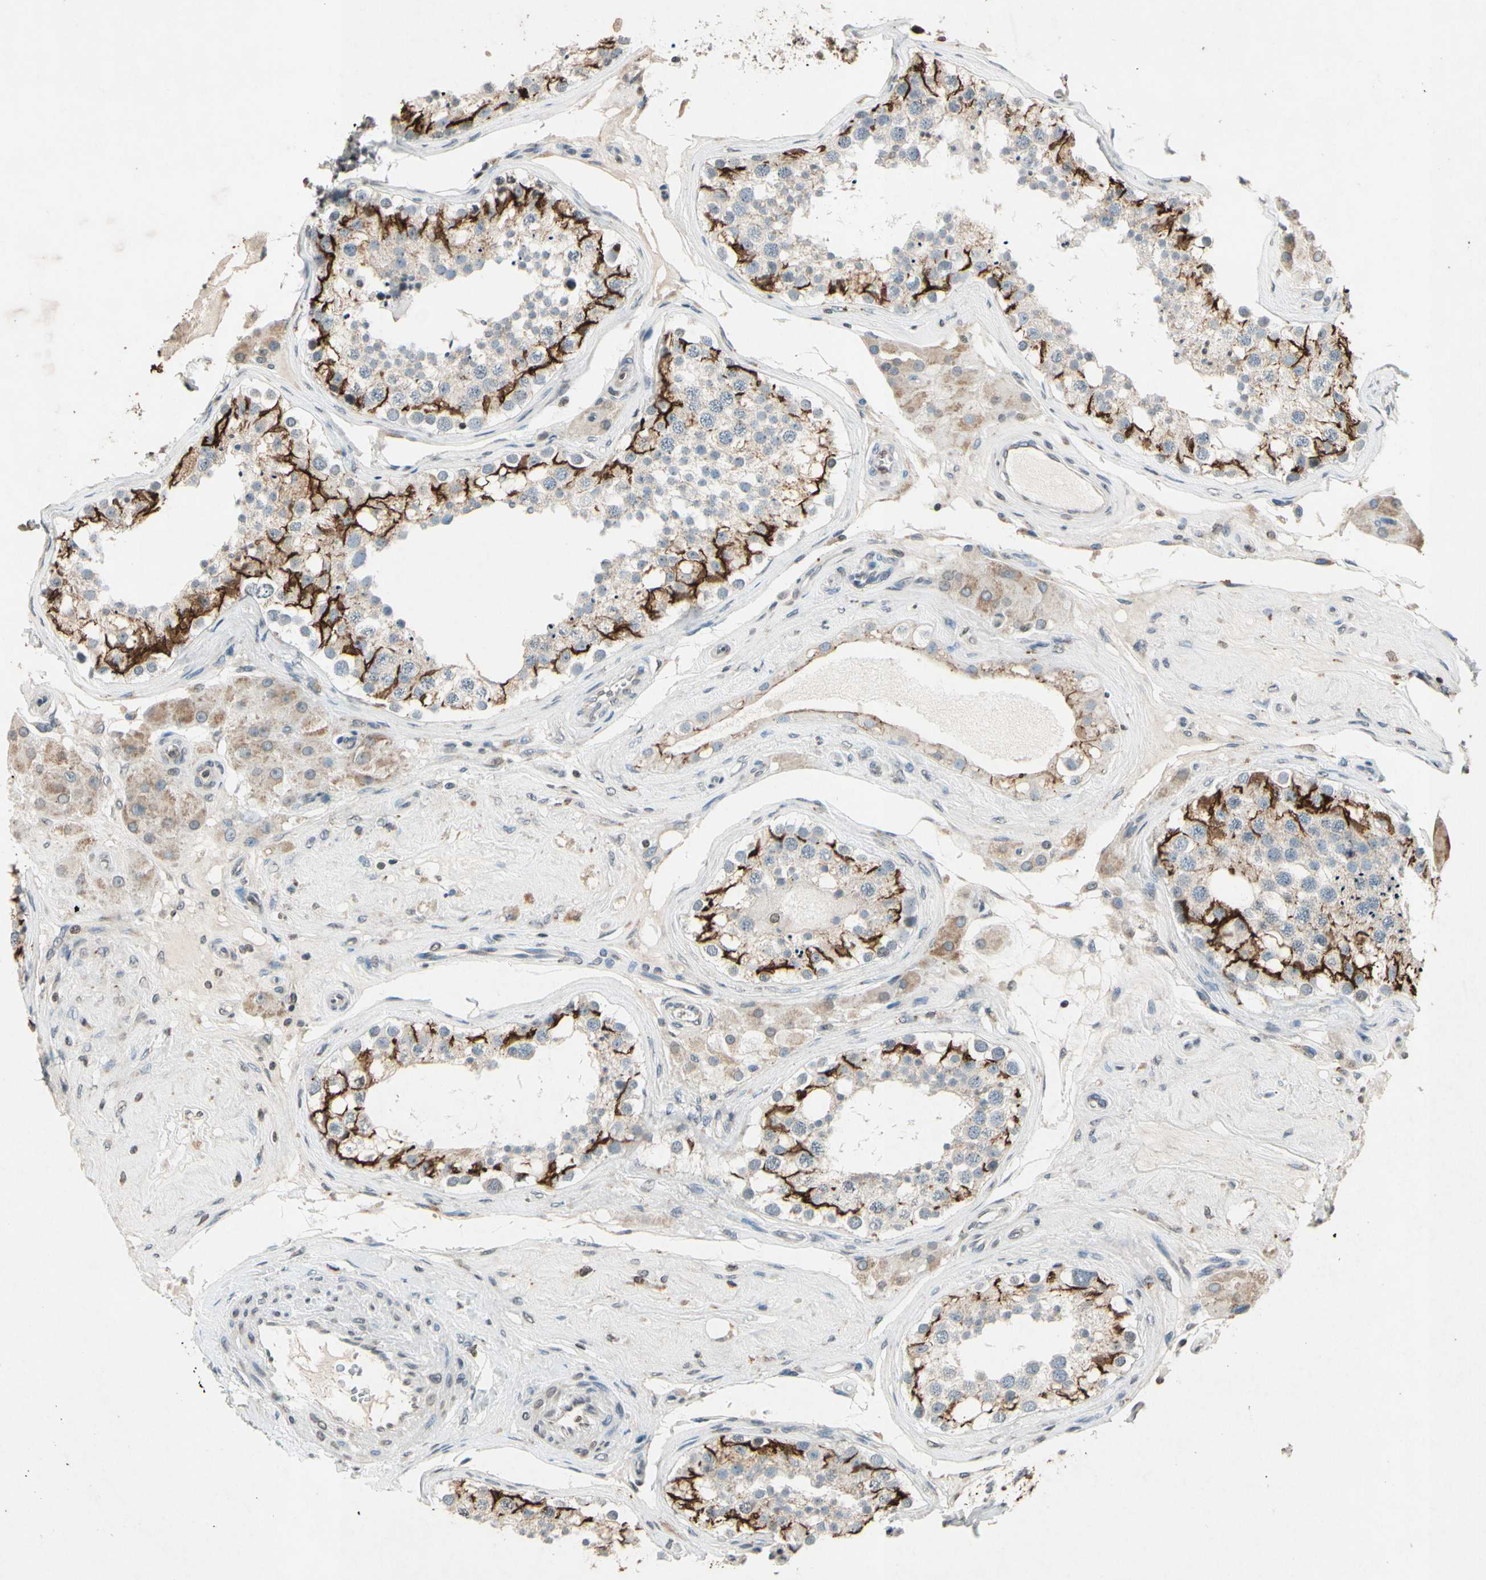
{"staining": {"intensity": "strong", "quantity": "25%-75%", "location": "cytoplasmic/membranous"}, "tissue": "testis", "cell_type": "Cells in seminiferous ducts", "image_type": "normal", "snomed": [{"axis": "morphology", "description": "Normal tissue, NOS"}, {"axis": "topography", "description": "Testis"}], "caption": "An IHC micrograph of normal tissue is shown. Protein staining in brown highlights strong cytoplasmic/membranous positivity in testis within cells in seminiferous ducts. The staining is performed using DAB (3,3'-diaminobenzidine) brown chromogen to label protein expression. The nuclei are counter-stained blue using hematoxylin.", "gene": "CLDN11", "patient": {"sex": "male", "age": 68}}